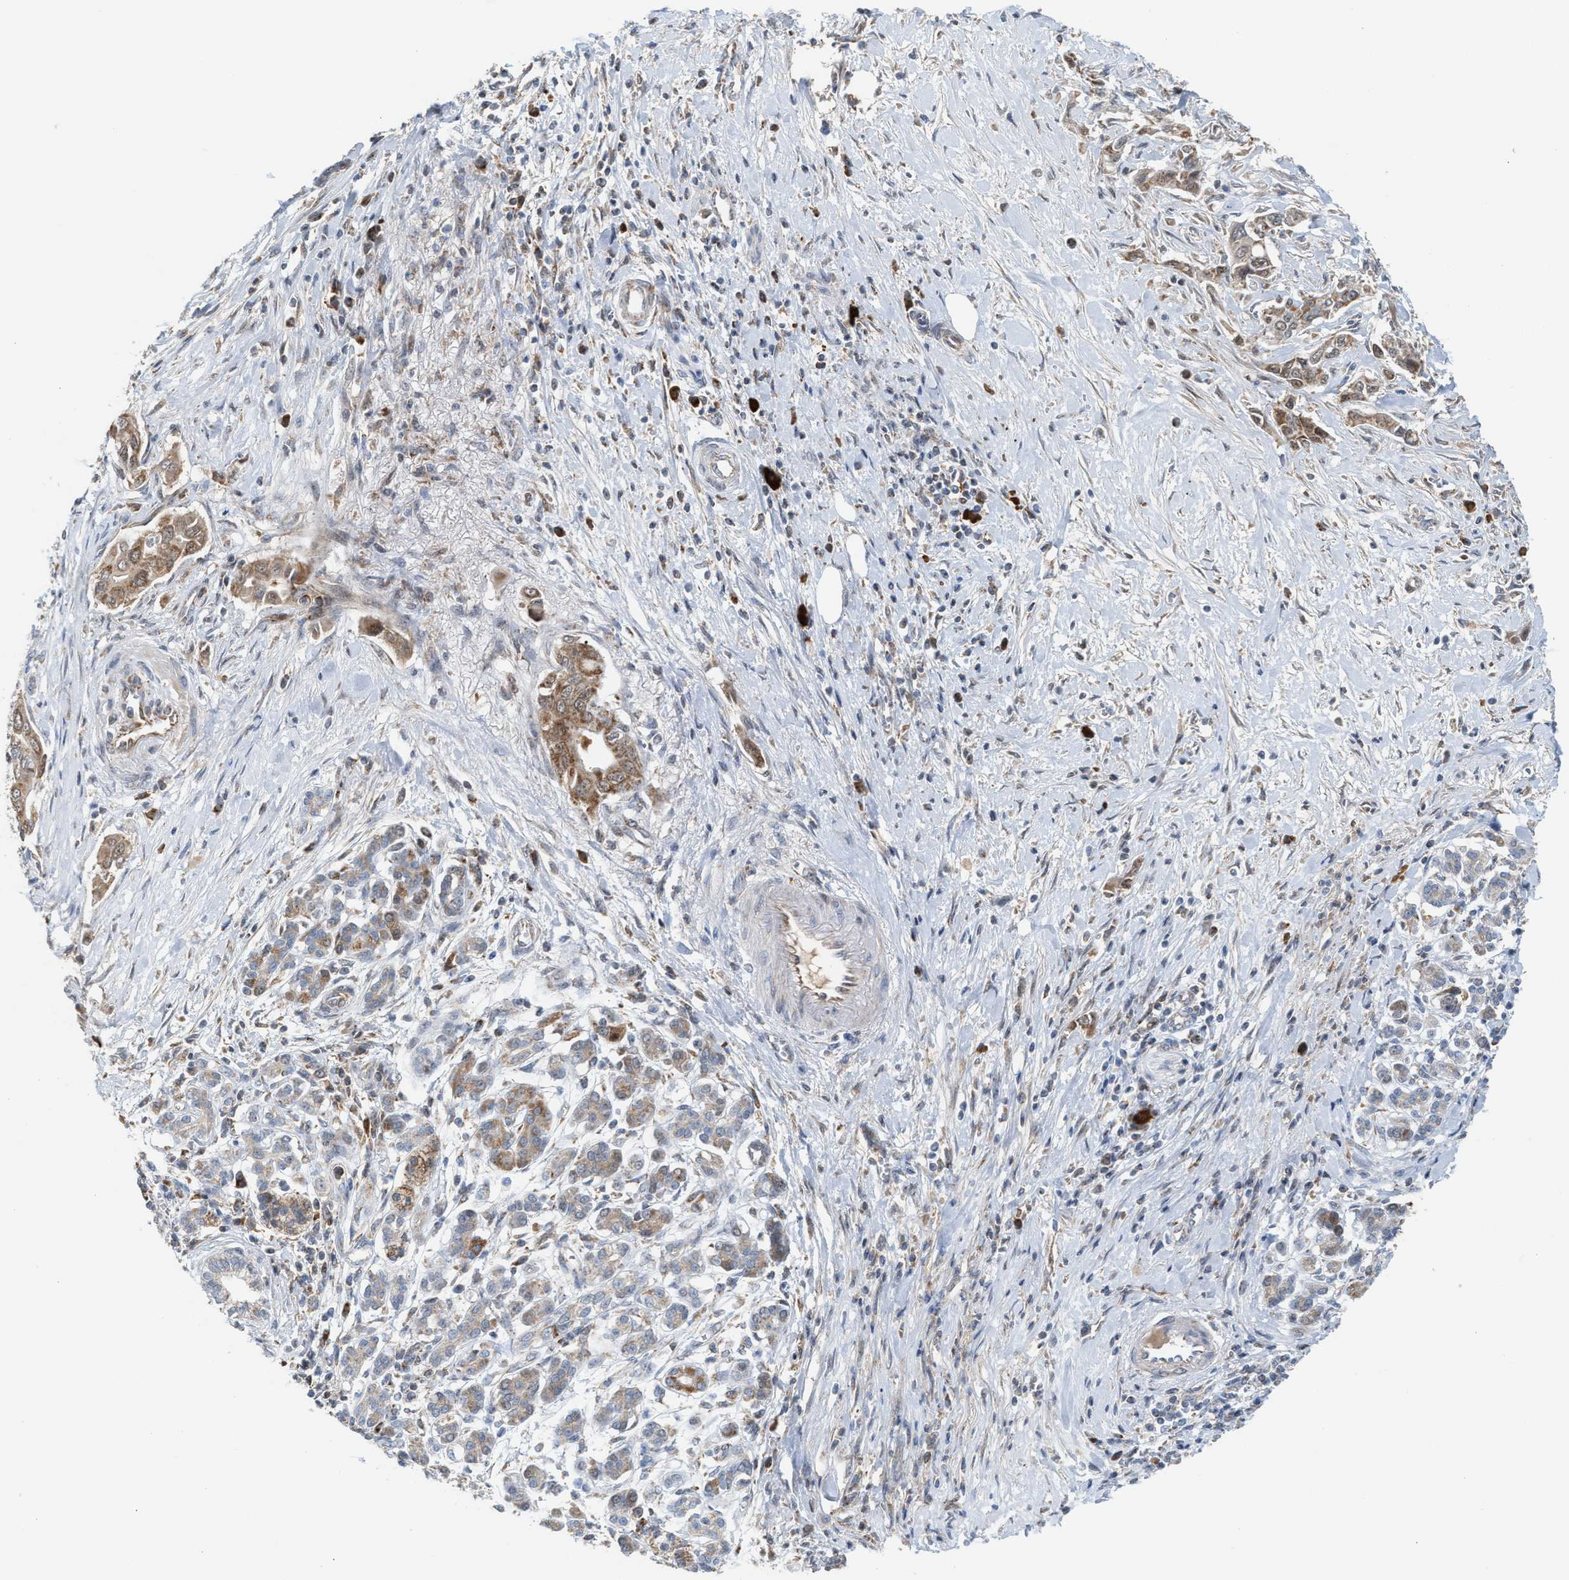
{"staining": {"intensity": "moderate", "quantity": ">75%", "location": "cytoplasmic/membranous"}, "tissue": "pancreatic cancer", "cell_type": "Tumor cells", "image_type": "cancer", "snomed": [{"axis": "morphology", "description": "Adenocarcinoma, NOS"}, {"axis": "topography", "description": "Pancreas"}], "caption": "Pancreatic cancer stained for a protein shows moderate cytoplasmic/membranous positivity in tumor cells.", "gene": "PMPCA", "patient": {"sex": "male", "age": 58}}